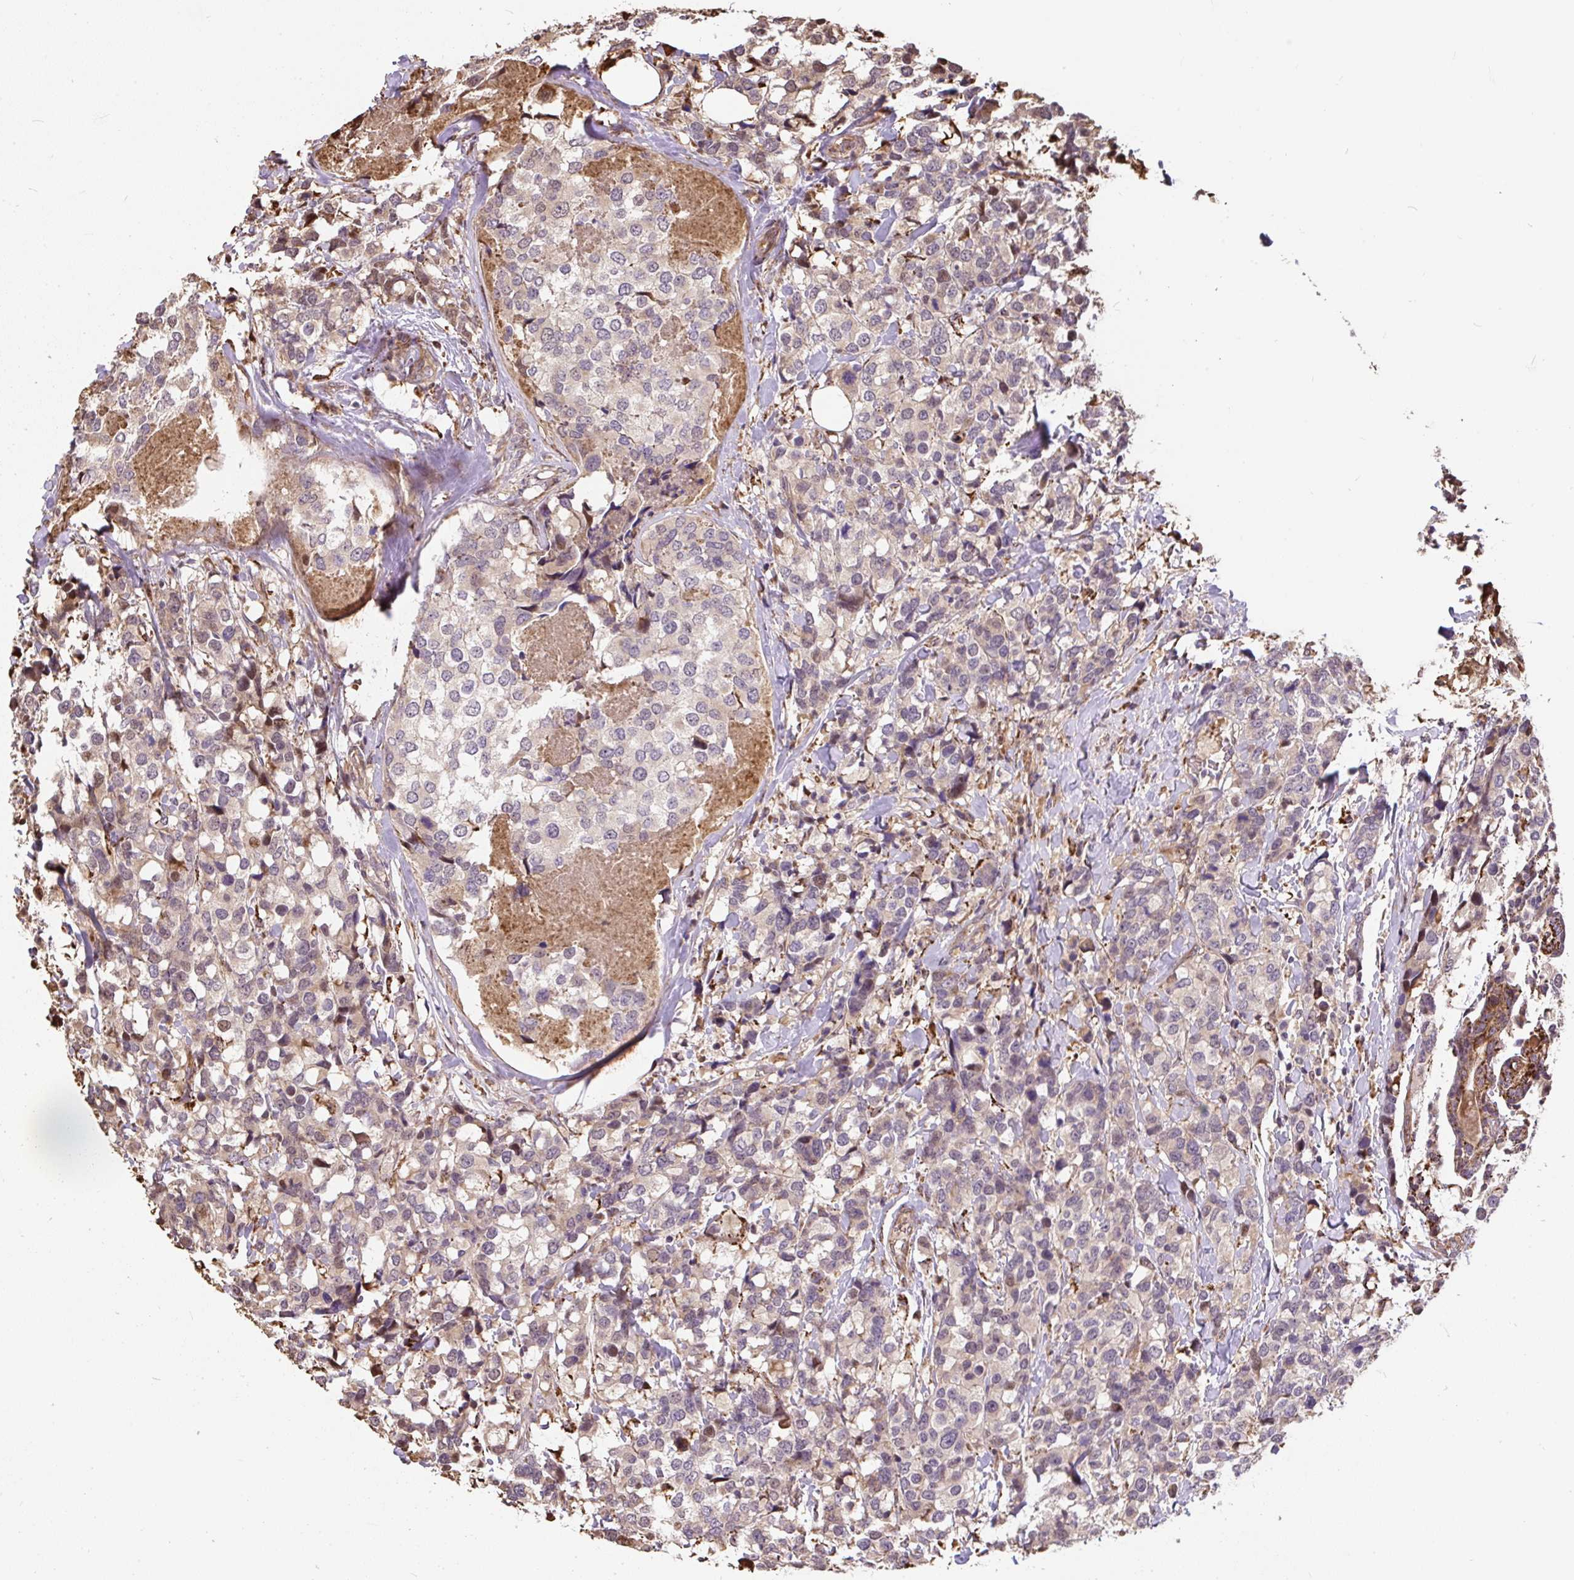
{"staining": {"intensity": "weak", "quantity": "<25%", "location": "cytoplasmic/membranous,nuclear"}, "tissue": "breast cancer", "cell_type": "Tumor cells", "image_type": "cancer", "snomed": [{"axis": "morphology", "description": "Lobular carcinoma"}, {"axis": "topography", "description": "Breast"}], "caption": "Protein analysis of lobular carcinoma (breast) displays no significant expression in tumor cells.", "gene": "PUS7L", "patient": {"sex": "female", "age": 59}}